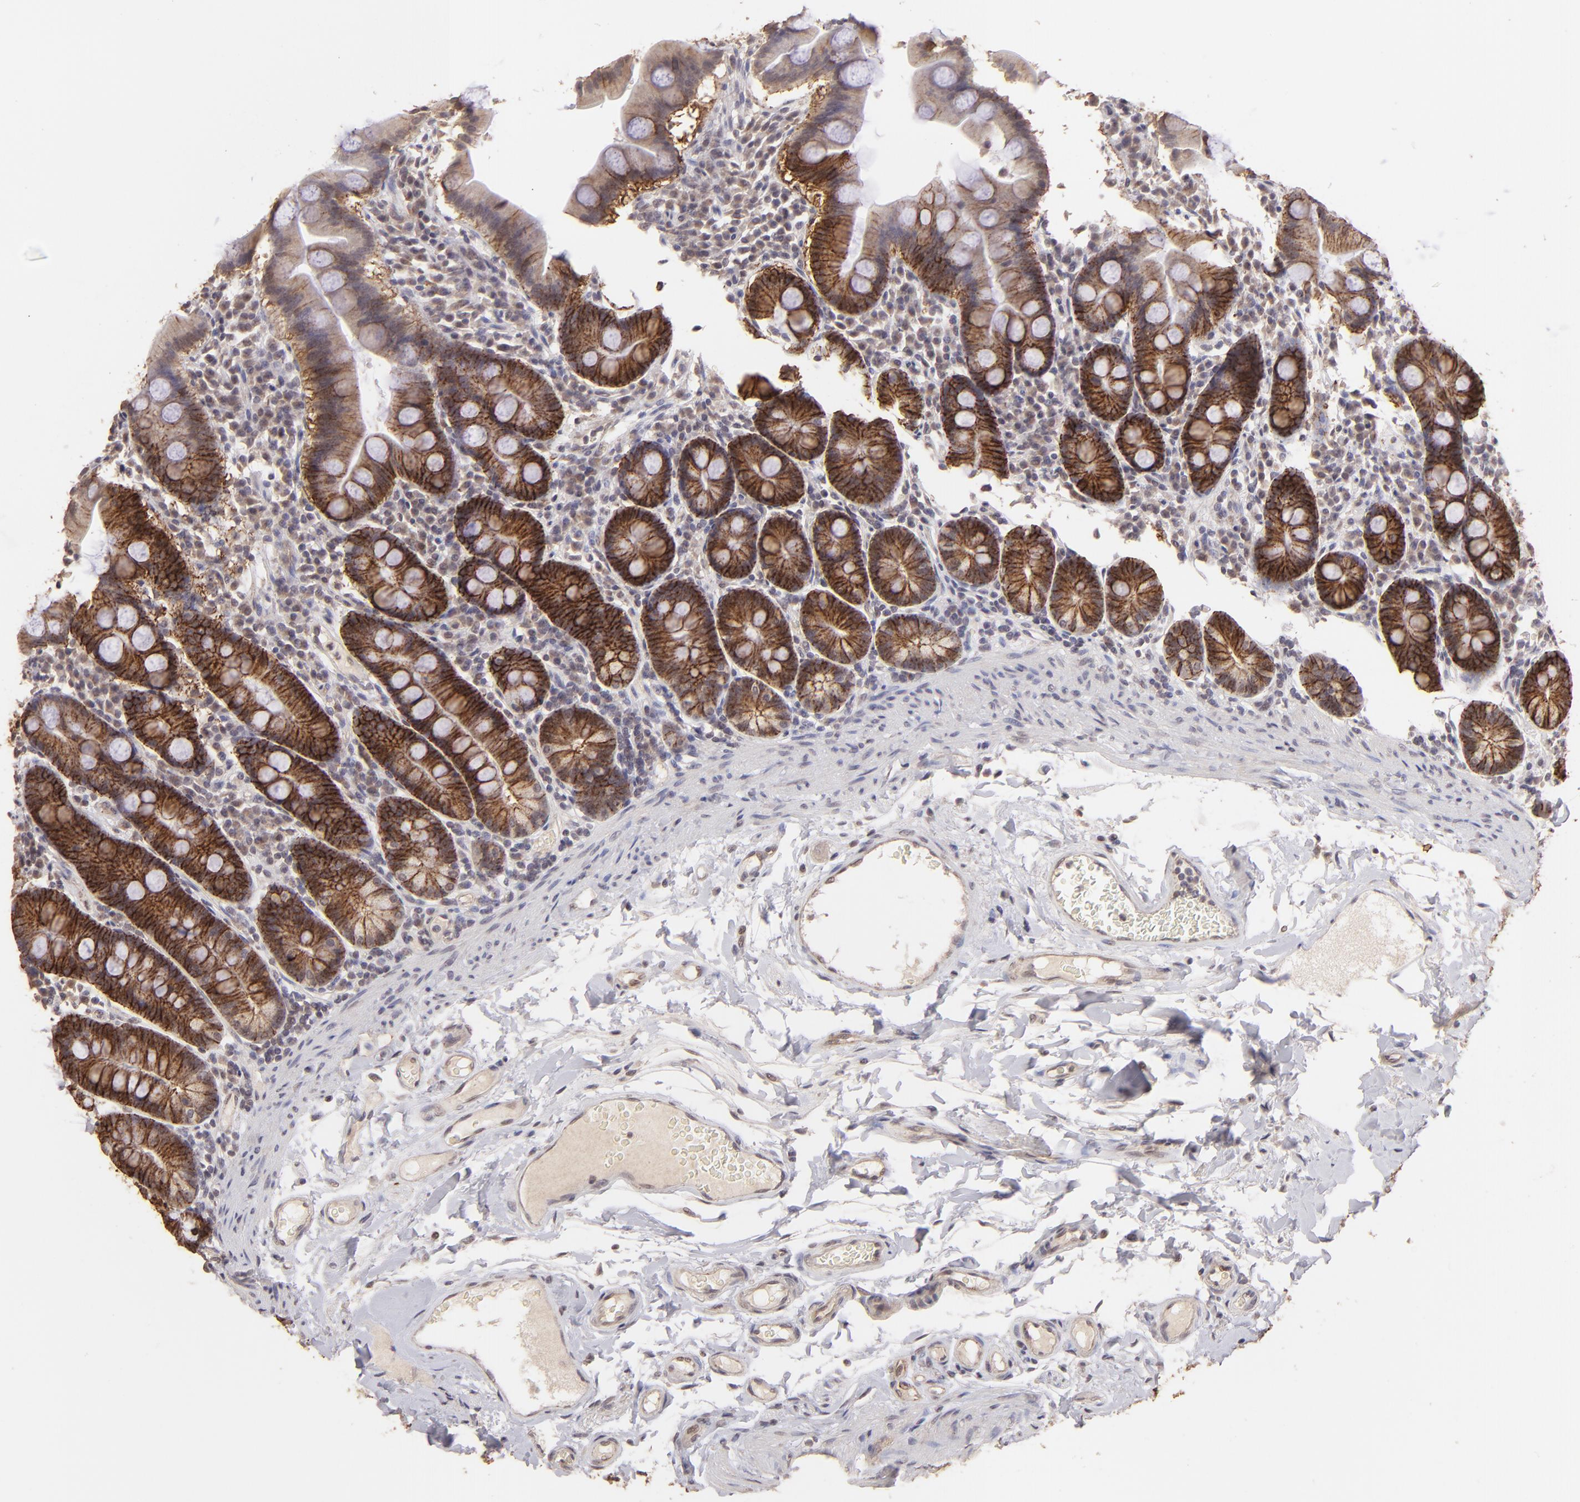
{"staining": {"intensity": "strong", "quantity": ">75%", "location": "cytoplasmic/membranous"}, "tissue": "duodenum", "cell_type": "Glandular cells", "image_type": "normal", "snomed": [{"axis": "morphology", "description": "Normal tissue, NOS"}, {"axis": "topography", "description": "Duodenum"}], "caption": "Brown immunohistochemical staining in benign human duodenum demonstrates strong cytoplasmic/membranous expression in approximately >75% of glandular cells. (brown staining indicates protein expression, while blue staining denotes nuclei).", "gene": "CLDN1", "patient": {"sex": "male", "age": 50}}